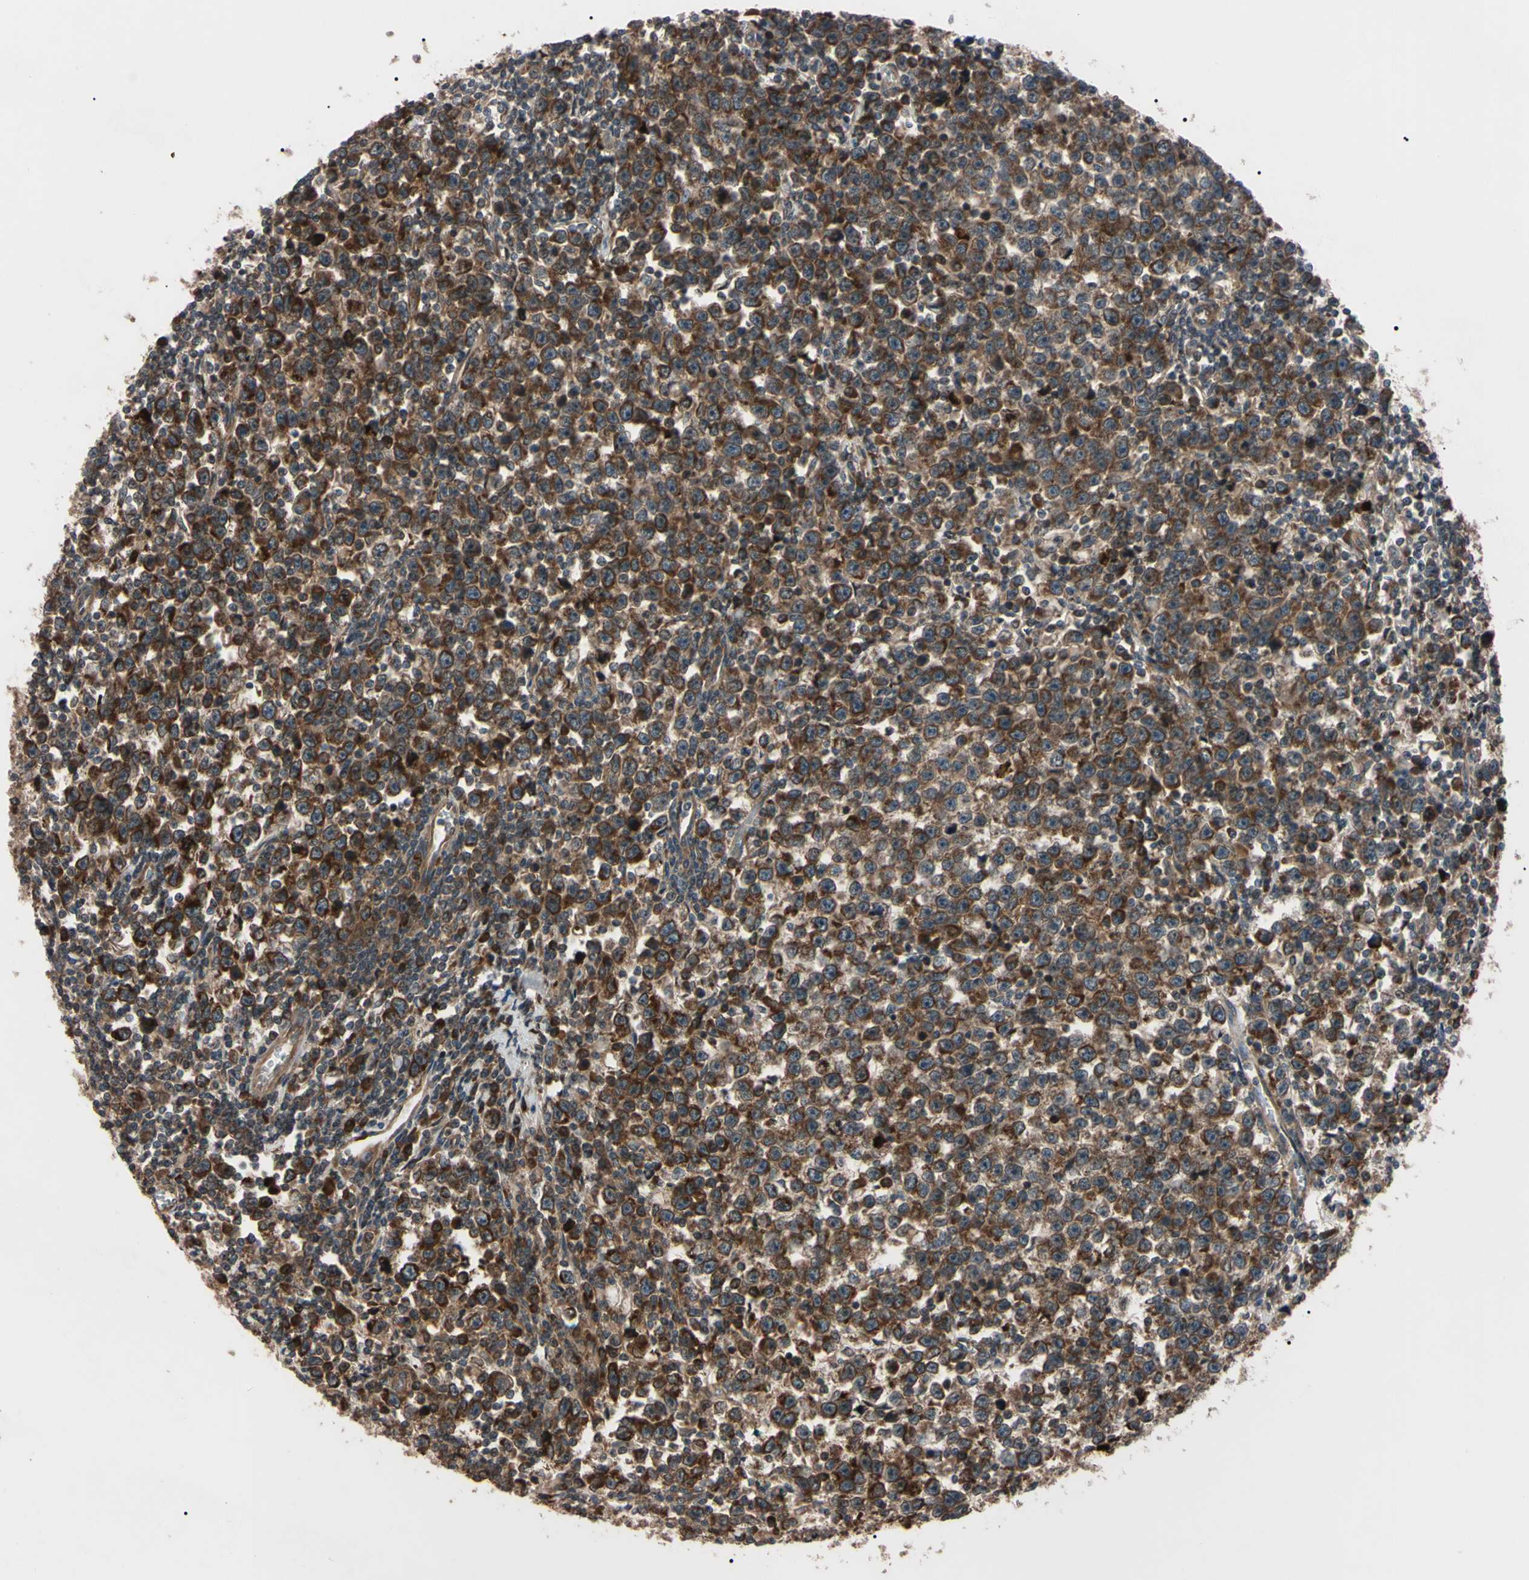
{"staining": {"intensity": "strong", "quantity": ">75%", "location": "cytoplasmic/membranous"}, "tissue": "testis cancer", "cell_type": "Tumor cells", "image_type": "cancer", "snomed": [{"axis": "morphology", "description": "Seminoma, NOS"}, {"axis": "topography", "description": "Testis"}], "caption": "Immunohistochemistry image of testis seminoma stained for a protein (brown), which reveals high levels of strong cytoplasmic/membranous expression in approximately >75% of tumor cells.", "gene": "GUCY1B1", "patient": {"sex": "male", "age": 43}}